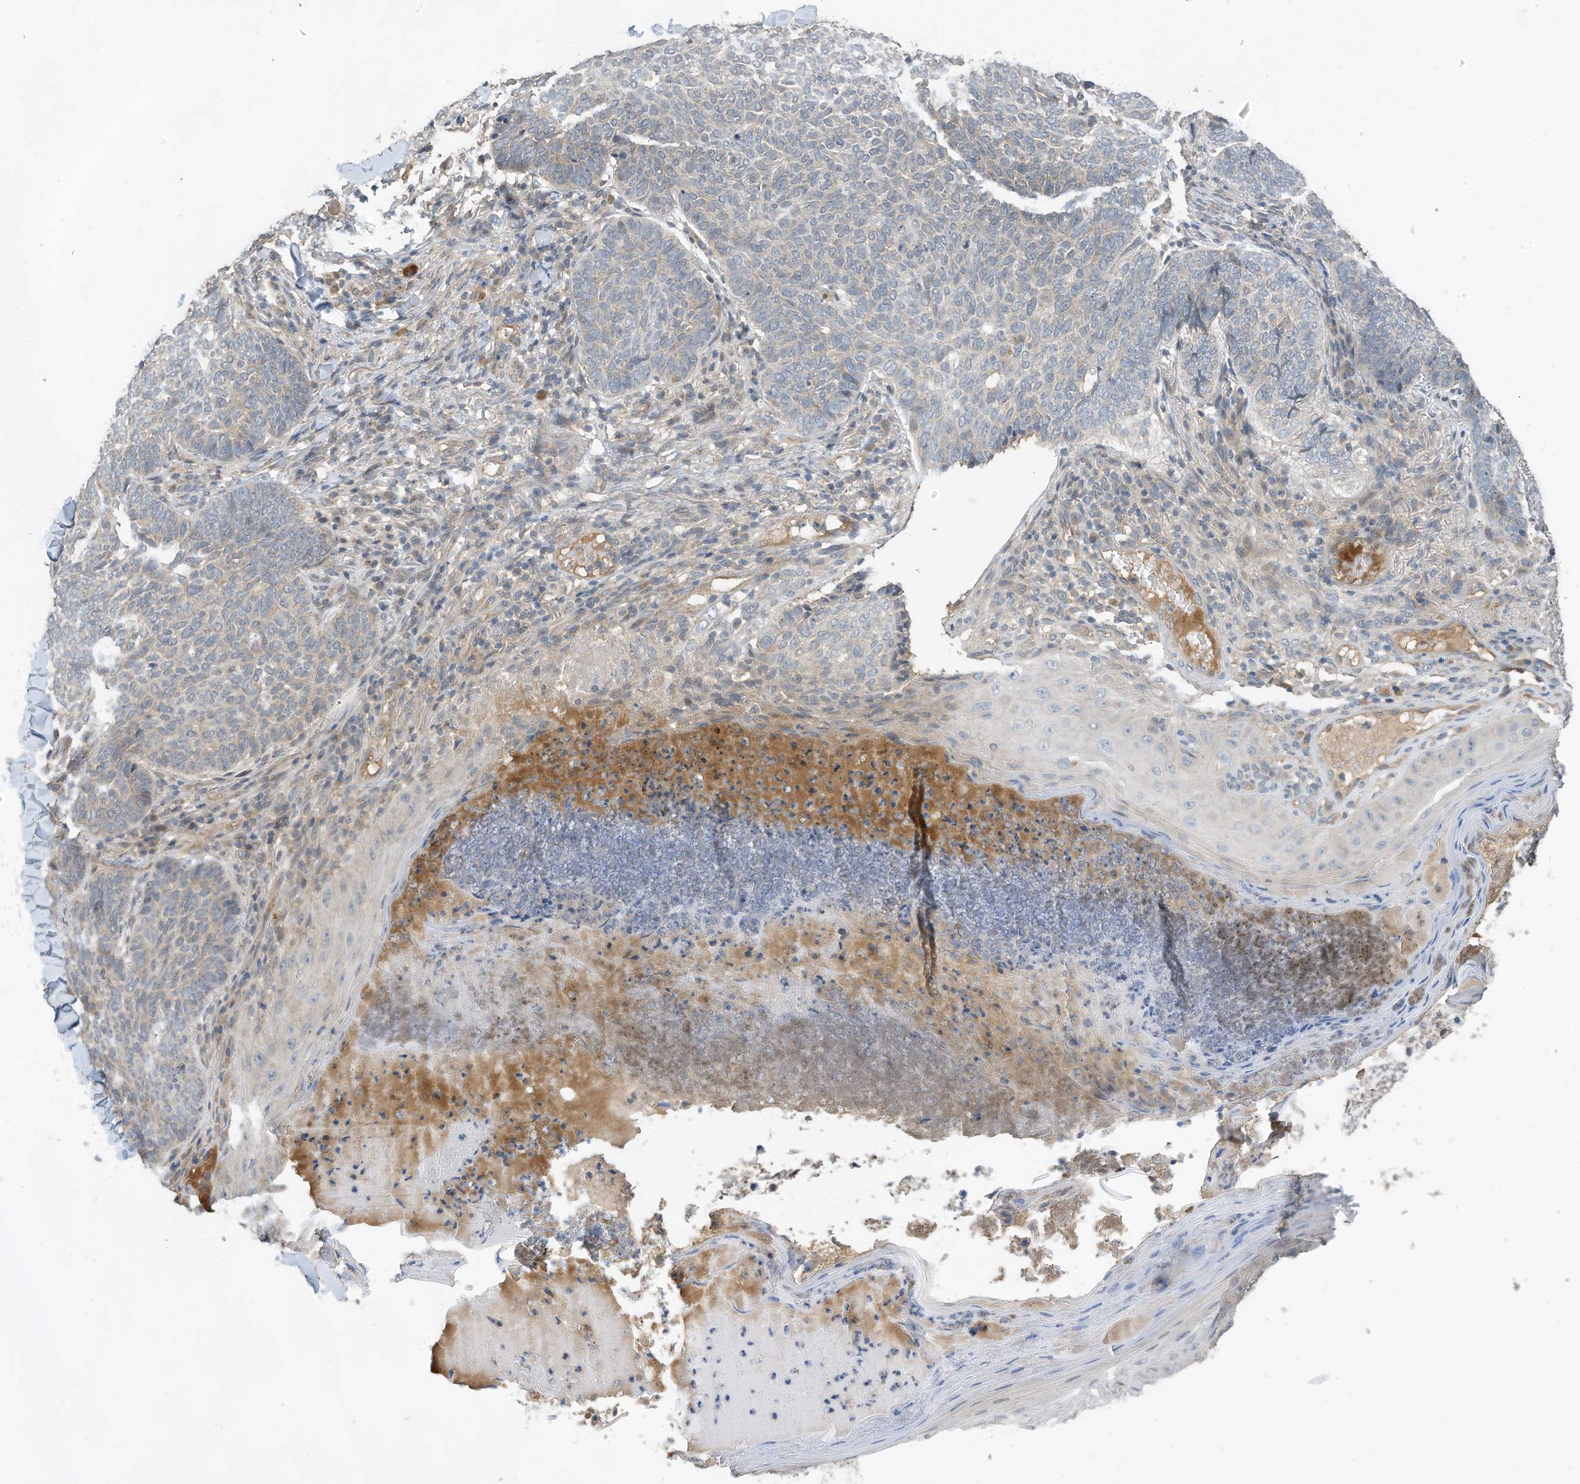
{"staining": {"intensity": "negative", "quantity": "none", "location": "none"}, "tissue": "skin cancer", "cell_type": "Tumor cells", "image_type": "cancer", "snomed": [{"axis": "morphology", "description": "Normal tissue, NOS"}, {"axis": "morphology", "description": "Basal cell carcinoma"}, {"axis": "topography", "description": "Skin"}], "caption": "IHC image of human basal cell carcinoma (skin) stained for a protein (brown), which demonstrates no expression in tumor cells.", "gene": "REC8", "patient": {"sex": "male", "age": 50}}